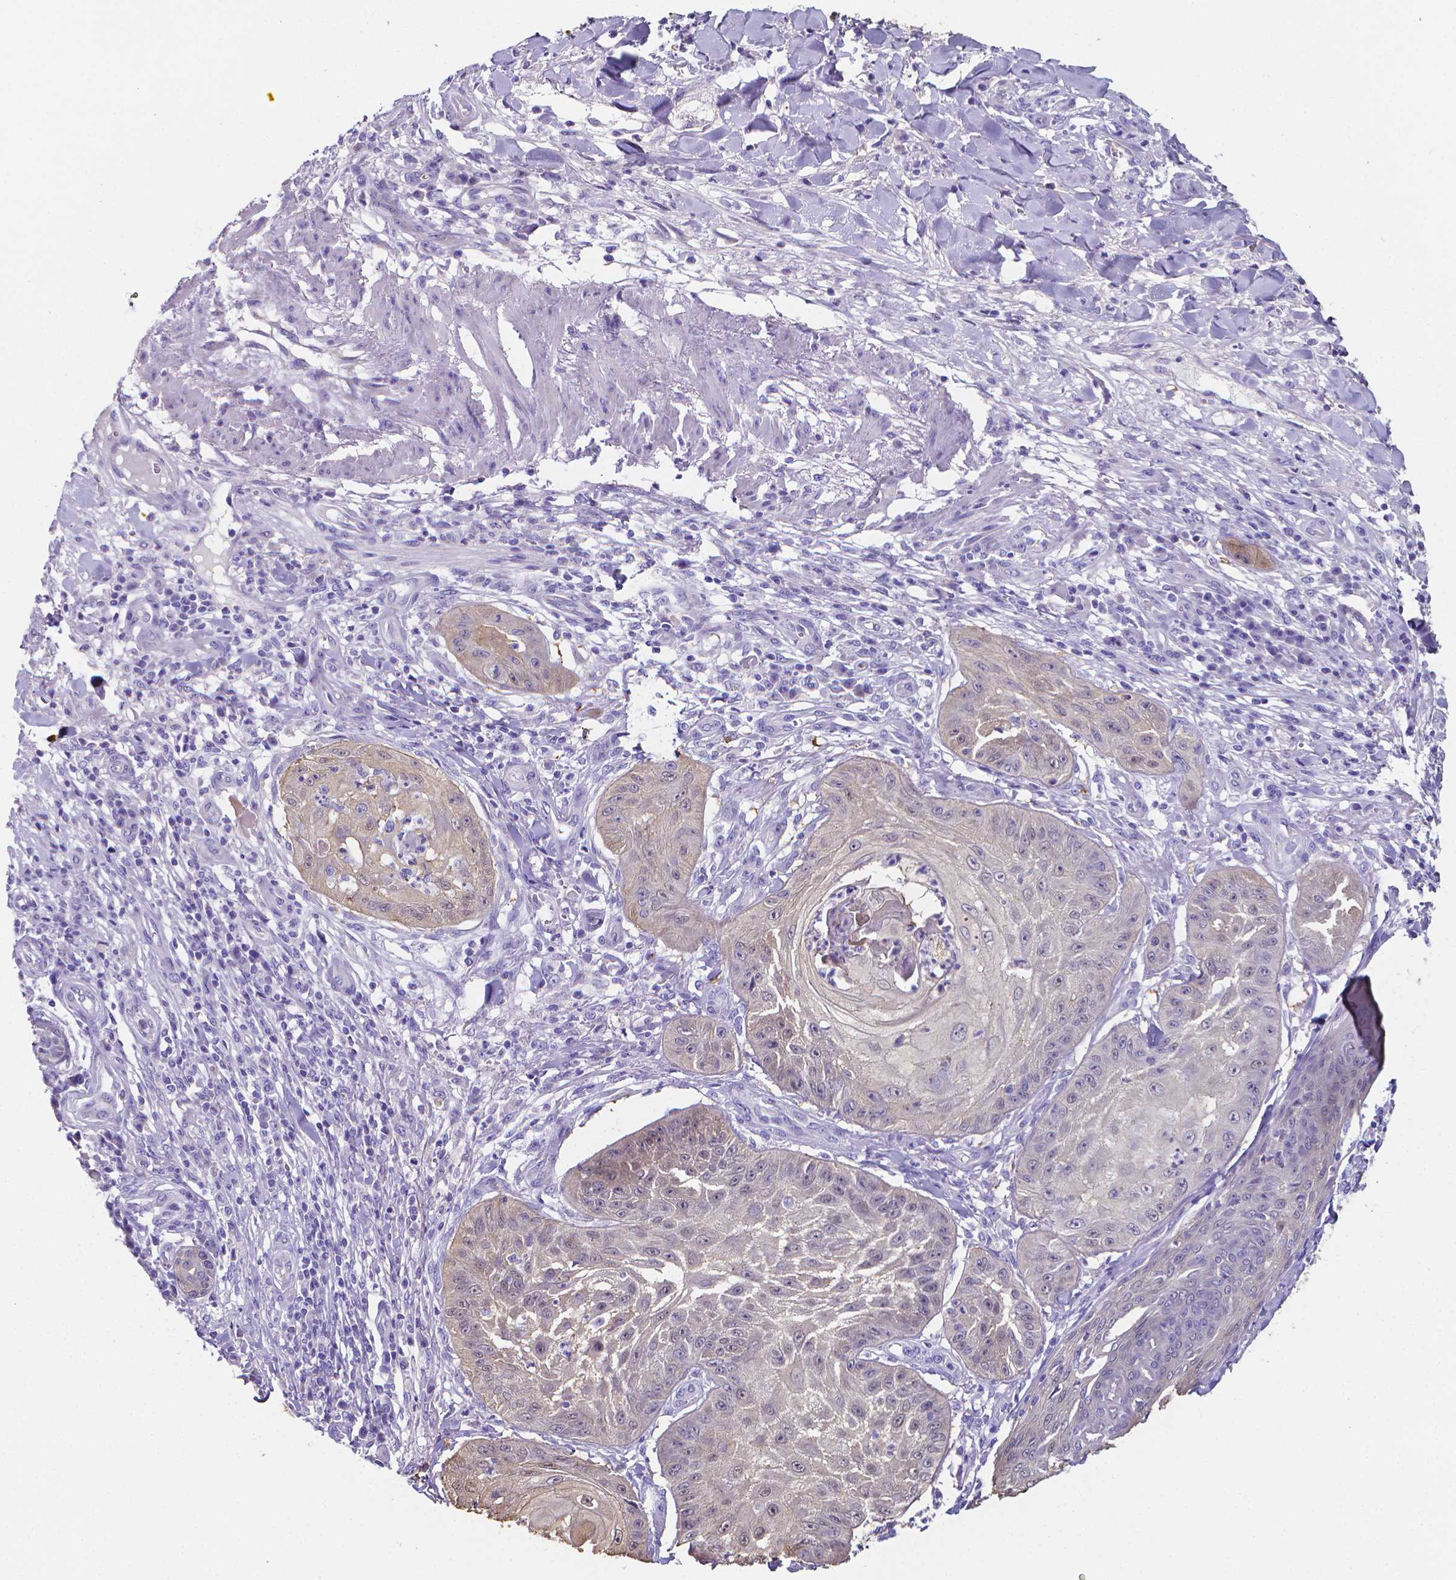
{"staining": {"intensity": "negative", "quantity": "none", "location": "none"}, "tissue": "skin cancer", "cell_type": "Tumor cells", "image_type": "cancer", "snomed": [{"axis": "morphology", "description": "Squamous cell carcinoma, NOS"}, {"axis": "topography", "description": "Skin"}], "caption": "Immunohistochemical staining of human skin squamous cell carcinoma demonstrates no significant staining in tumor cells. (DAB immunohistochemistry, high magnification).", "gene": "LRRC73", "patient": {"sex": "male", "age": 70}}